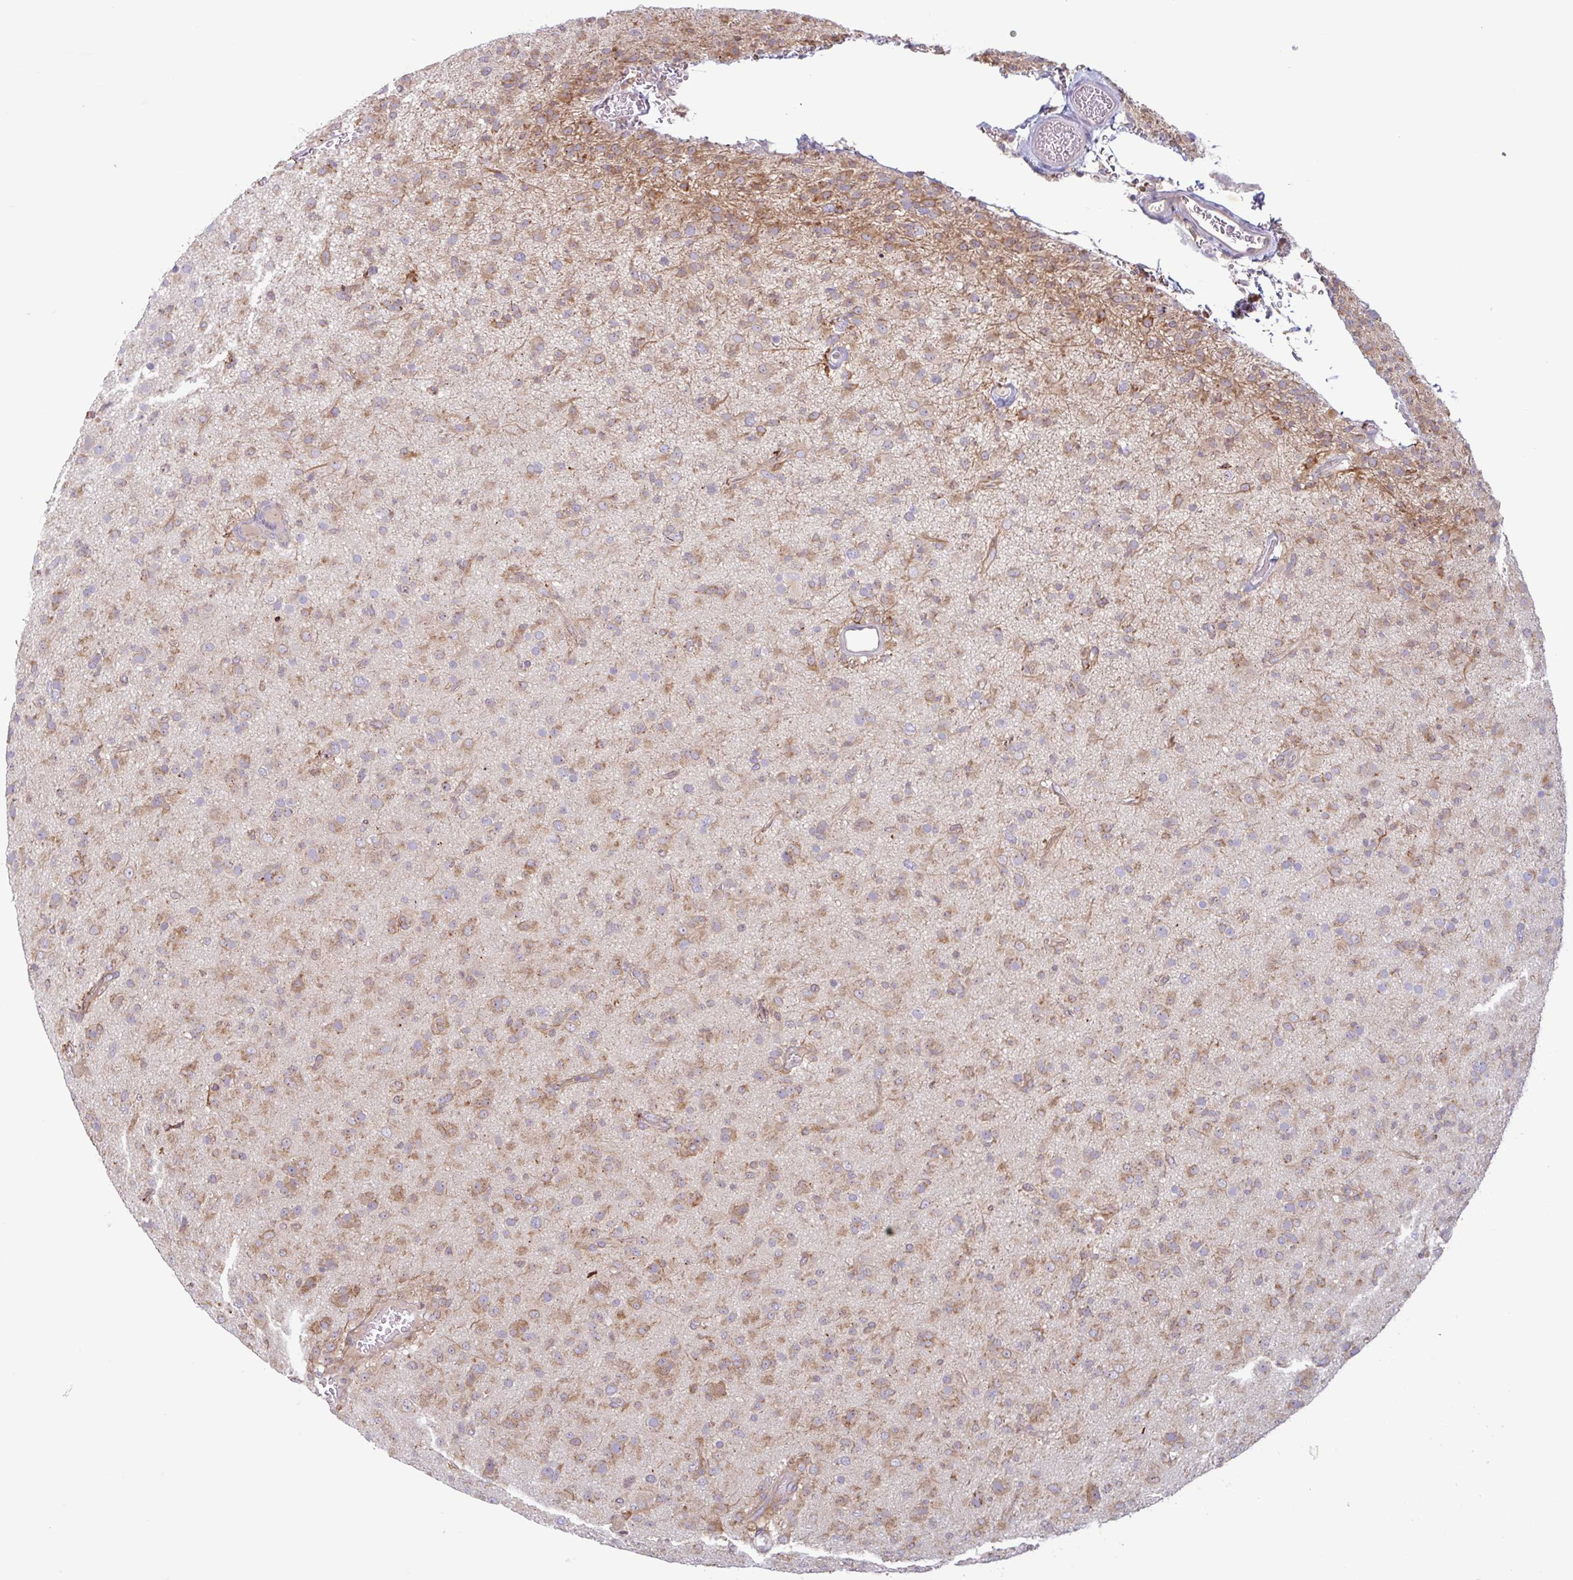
{"staining": {"intensity": "moderate", "quantity": "25%-75%", "location": "cytoplasmic/membranous"}, "tissue": "glioma", "cell_type": "Tumor cells", "image_type": "cancer", "snomed": [{"axis": "morphology", "description": "Glioma, malignant, Low grade"}, {"axis": "topography", "description": "Brain"}], "caption": "Glioma stained with immunohistochemistry reveals moderate cytoplasmic/membranous positivity in about 25%-75% of tumor cells. (DAB = brown stain, brightfield microscopy at high magnification).", "gene": "RIT1", "patient": {"sex": "male", "age": 65}}